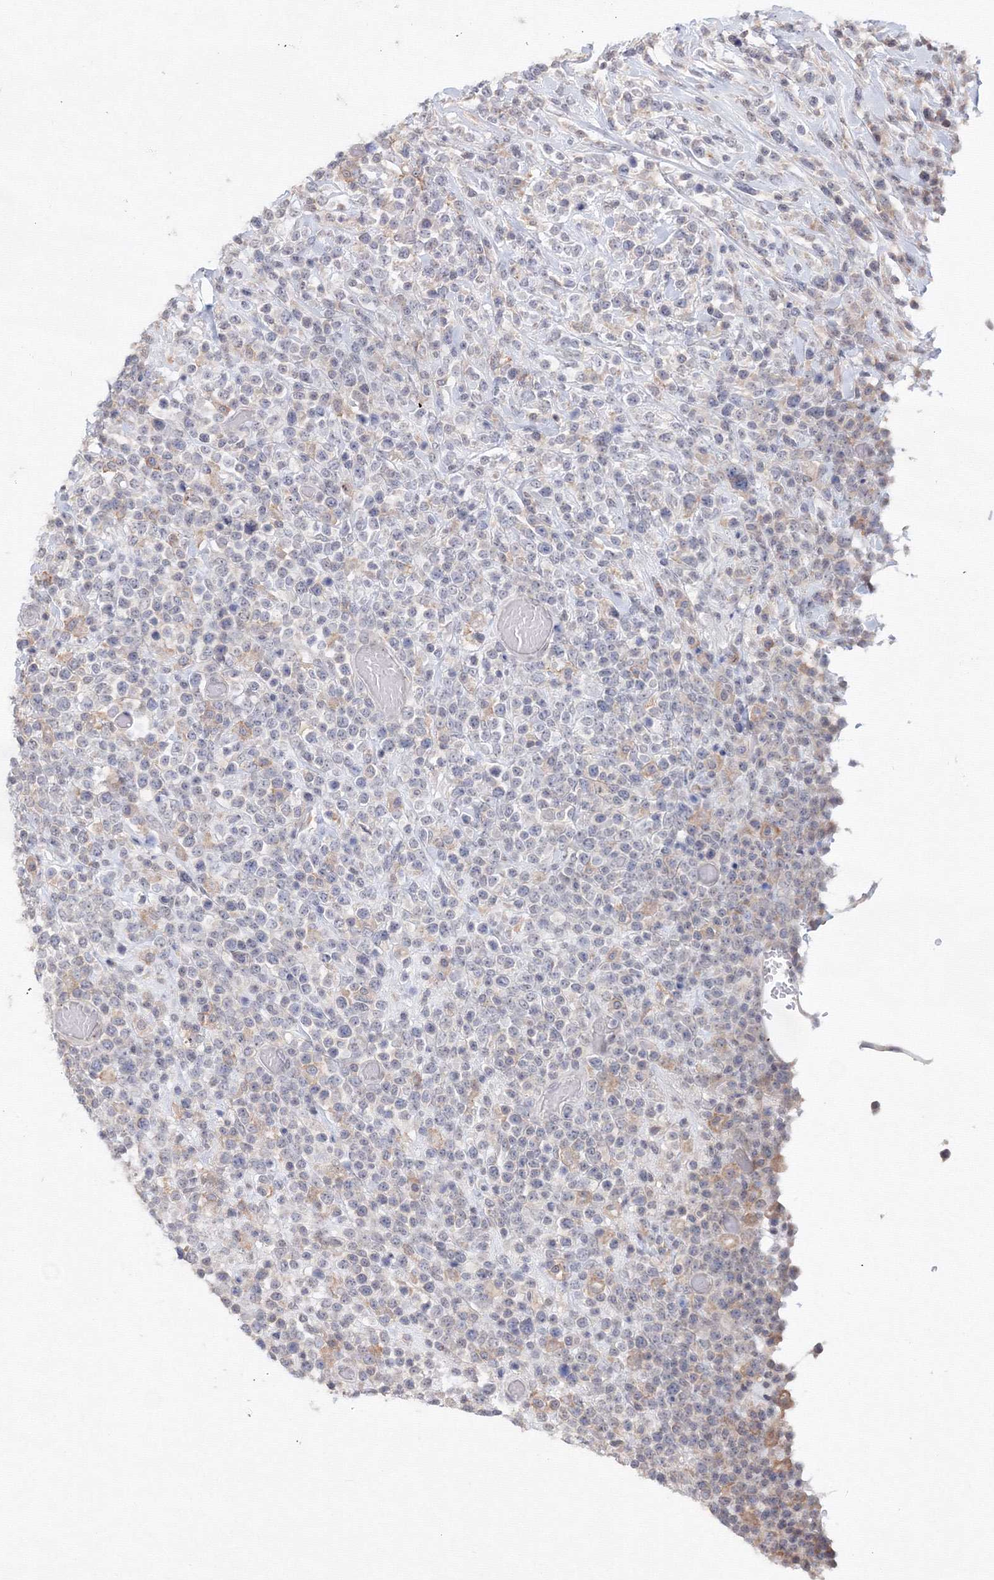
{"staining": {"intensity": "negative", "quantity": "none", "location": "none"}, "tissue": "lymphoma", "cell_type": "Tumor cells", "image_type": "cancer", "snomed": [{"axis": "morphology", "description": "Malignant lymphoma, non-Hodgkin's type, High grade"}, {"axis": "topography", "description": "Colon"}], "caption": "This is an immunohistochemistry (IHC) histopathology image of malignant lymphoma, non-Hodgkin's type (high-grade). There is no expression in tumor cells.", "gene": "SLC7A7", "patient": {"sex": "female", "age": 53}}